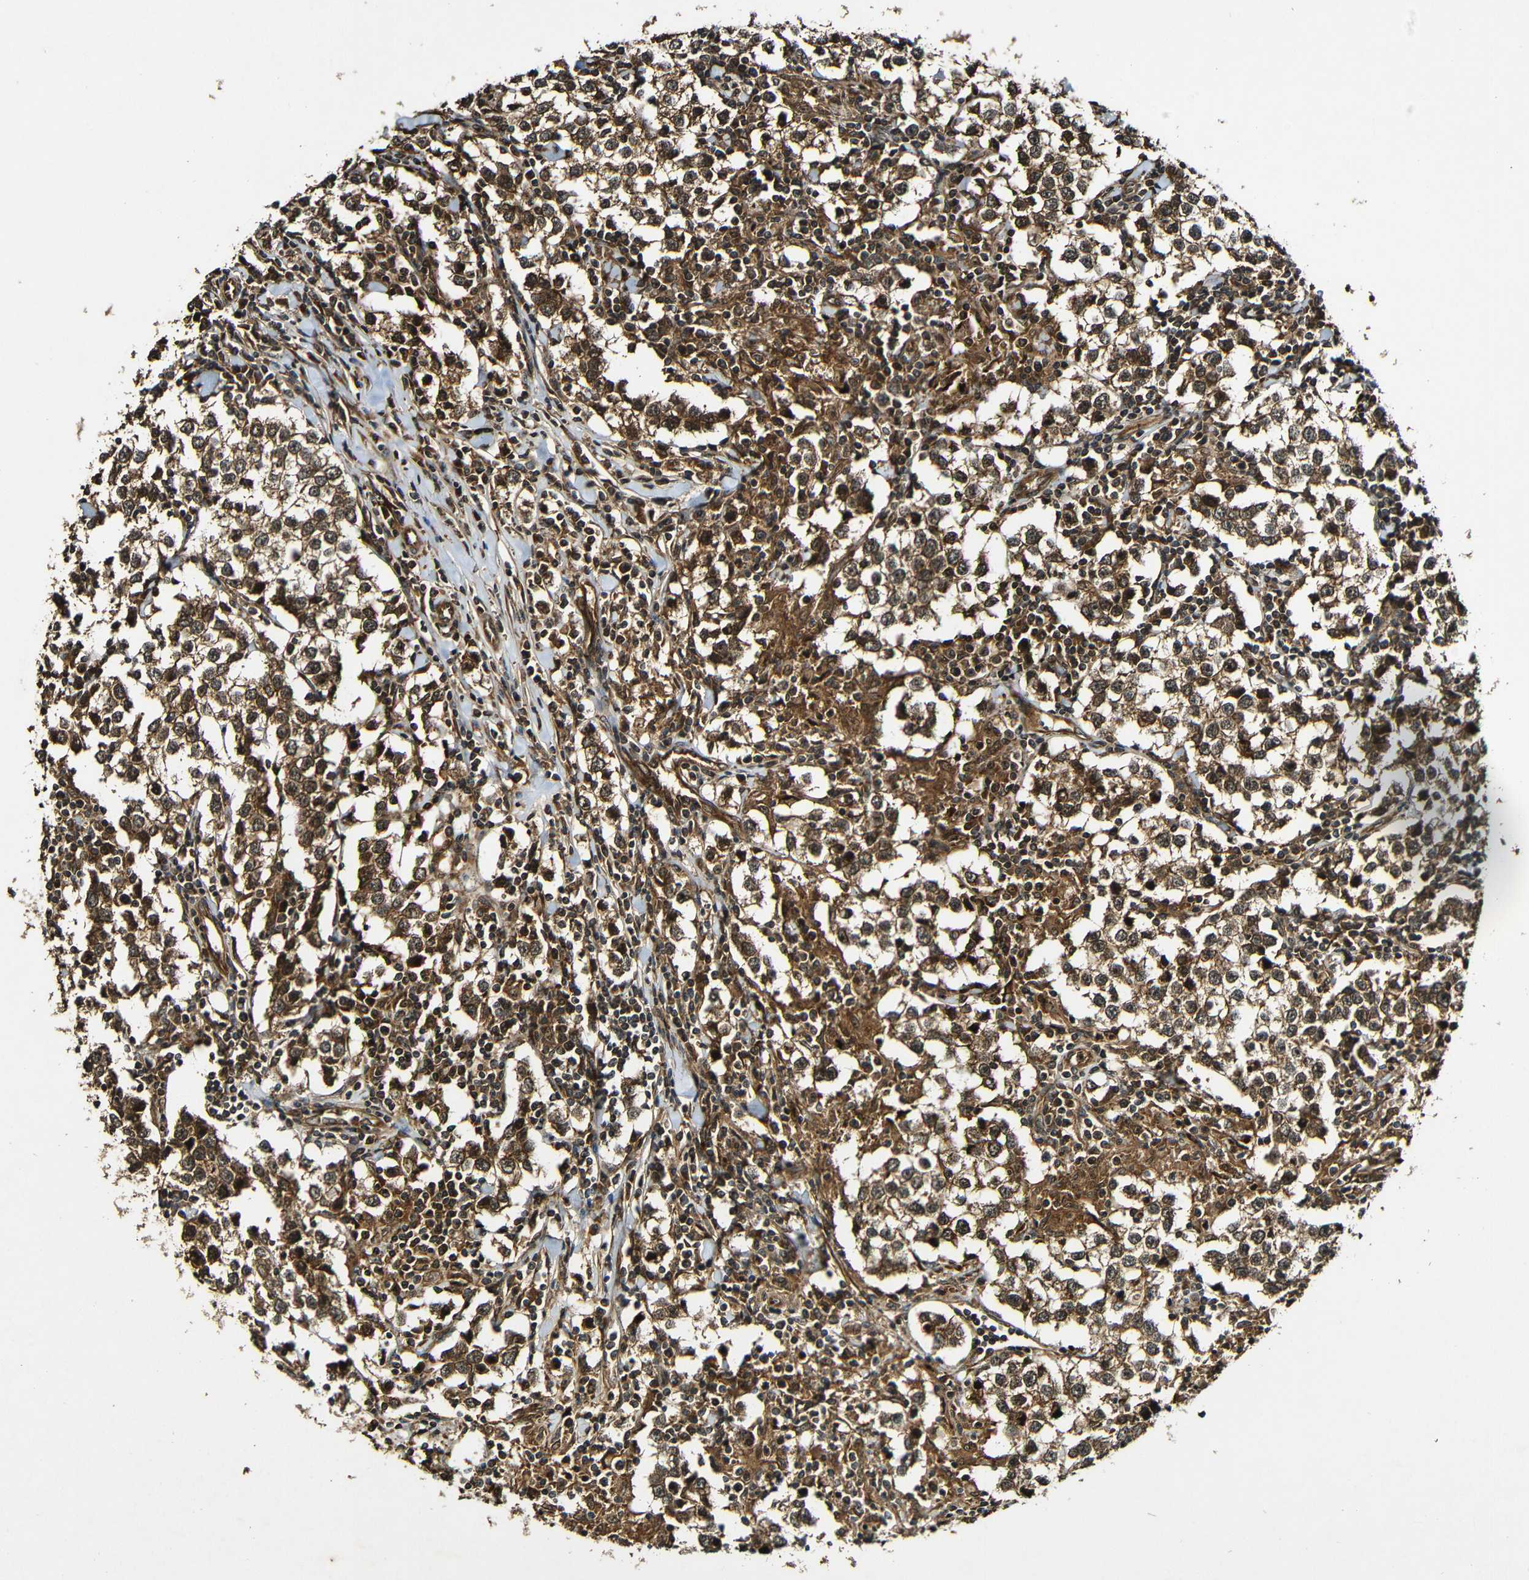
{"staining": {"intensity": "strong", "quantity": ">75%", "location": "cytoplasmic/membranous"}, "tissue": "testis cancer", "cell_type": "Tumor cells", "image_type": "cancer", "snomed": [{"axis": "morphology", "description": "Seminoma, NOS"}, {"axis": "morphology", "description": "Carcinoma, Embryonal, NOS"}, {"axis": "topography", "description": "Testis"}], "caption": "Protein expression analysis of human testis cancer reveals strong cytoplasmic/membranous positivity in approximately >75% of tumor cells. The staining was performed using DAB to visualize the protein expression in brown, while the nuclei were stained in blue with hematoxylin (Magnification: 20x).", "gene": "CASP8", "patient": {"sex": "male", "age": 36}}